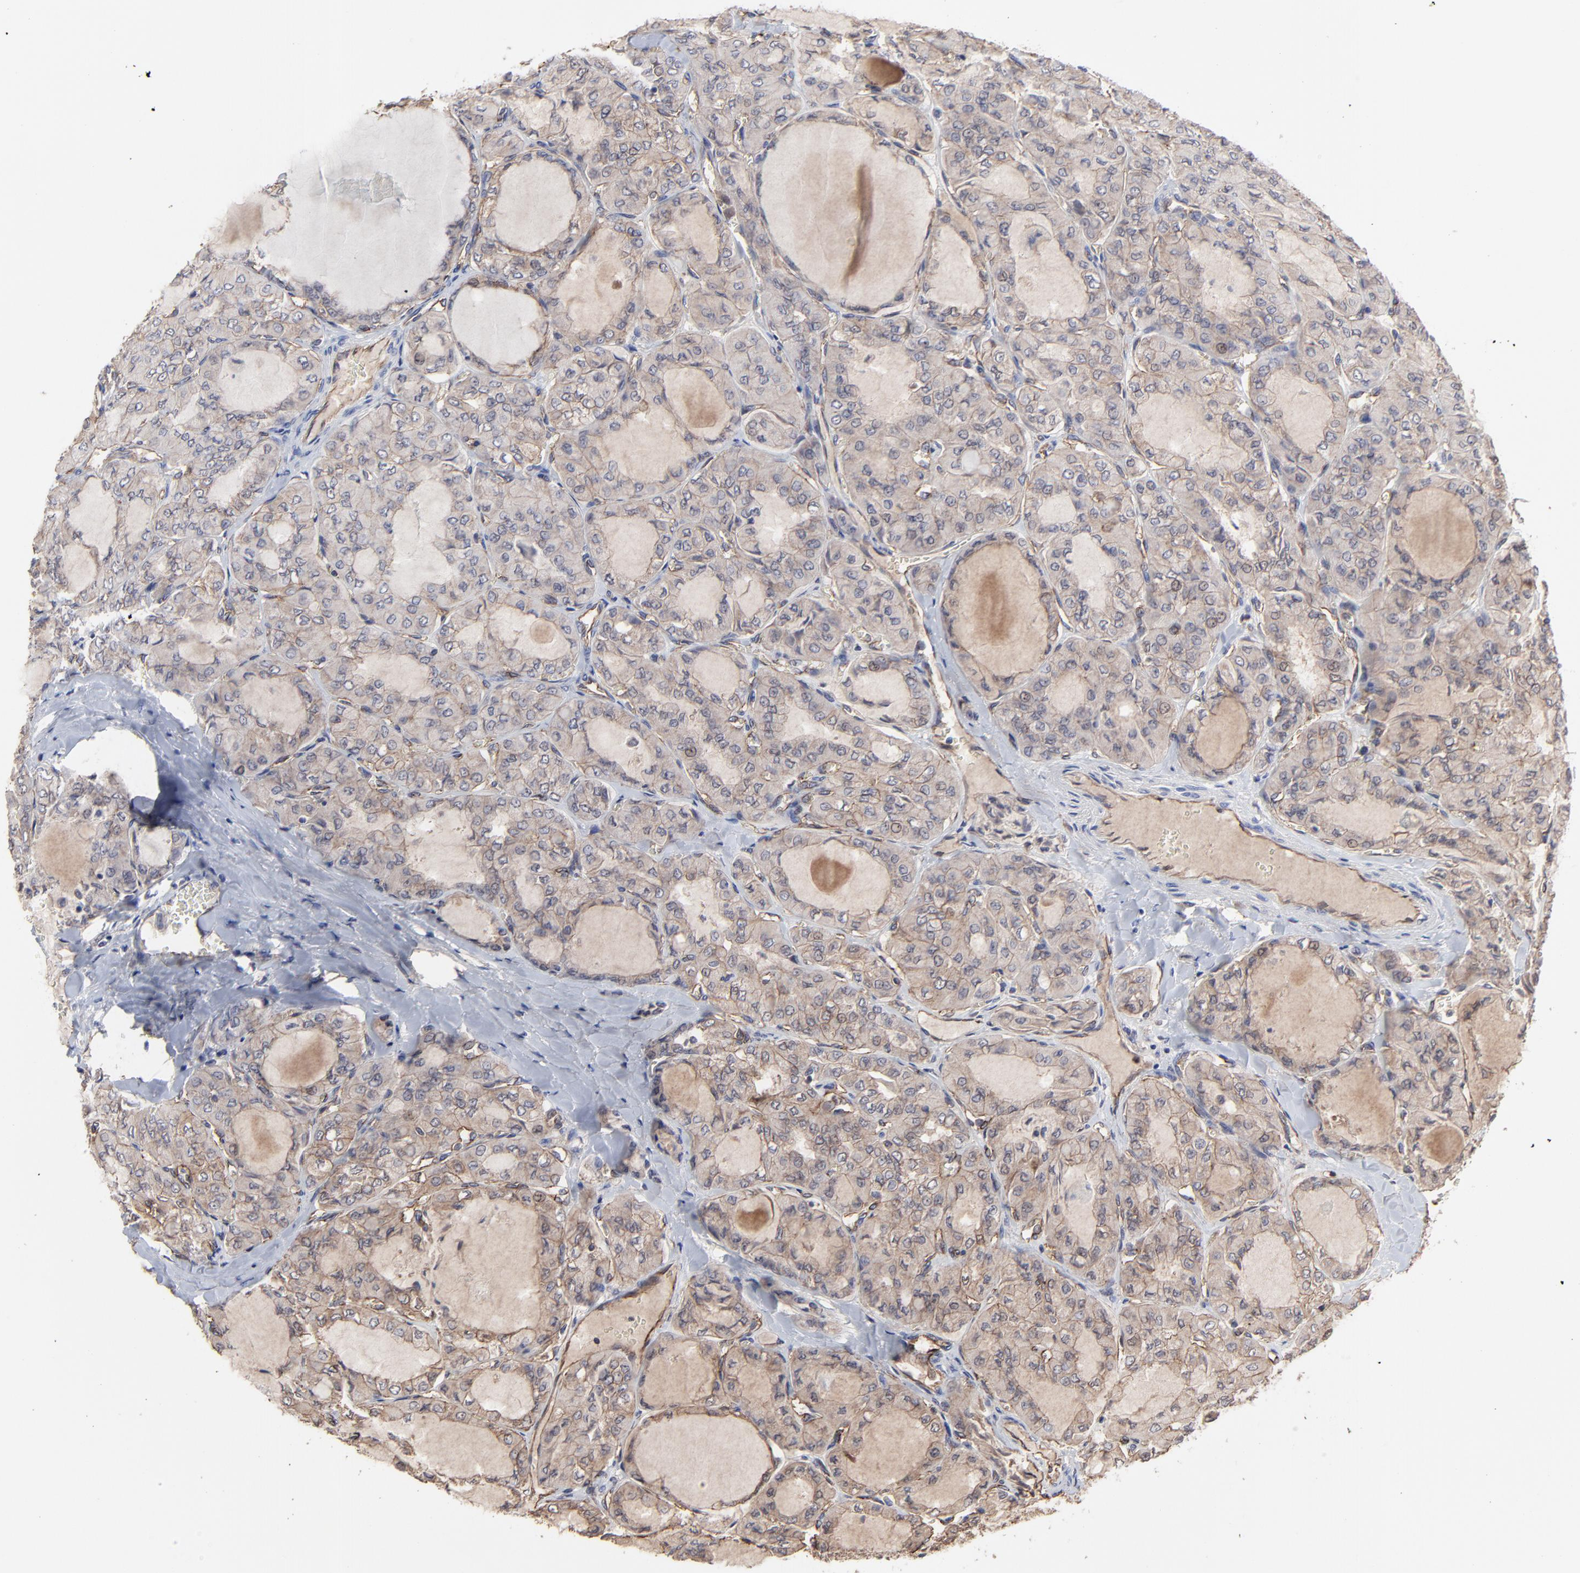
{"staining": {"intensity": "moderate", "quantity": ">75%", "location": "cytoplasmic/membranous"}, "tissue": "thyroid cancer", "cell_type": "Tumor cells", "image_type": "cancer", "snomed": [{"axis": "morphology", "description": "Papillary adenocarcinoma, NOS"}, {"axis": "topography", "description": "Thyroid gland"}], "caption": "Immunohistochemical staining of human thyroid cancer demonstrates medium levels of moderate cytoplasmic/membranous protein expression in about >75% of tumor cells.", "gene": "ARMT1", "patient": {"sex": "male", "age": 20}}